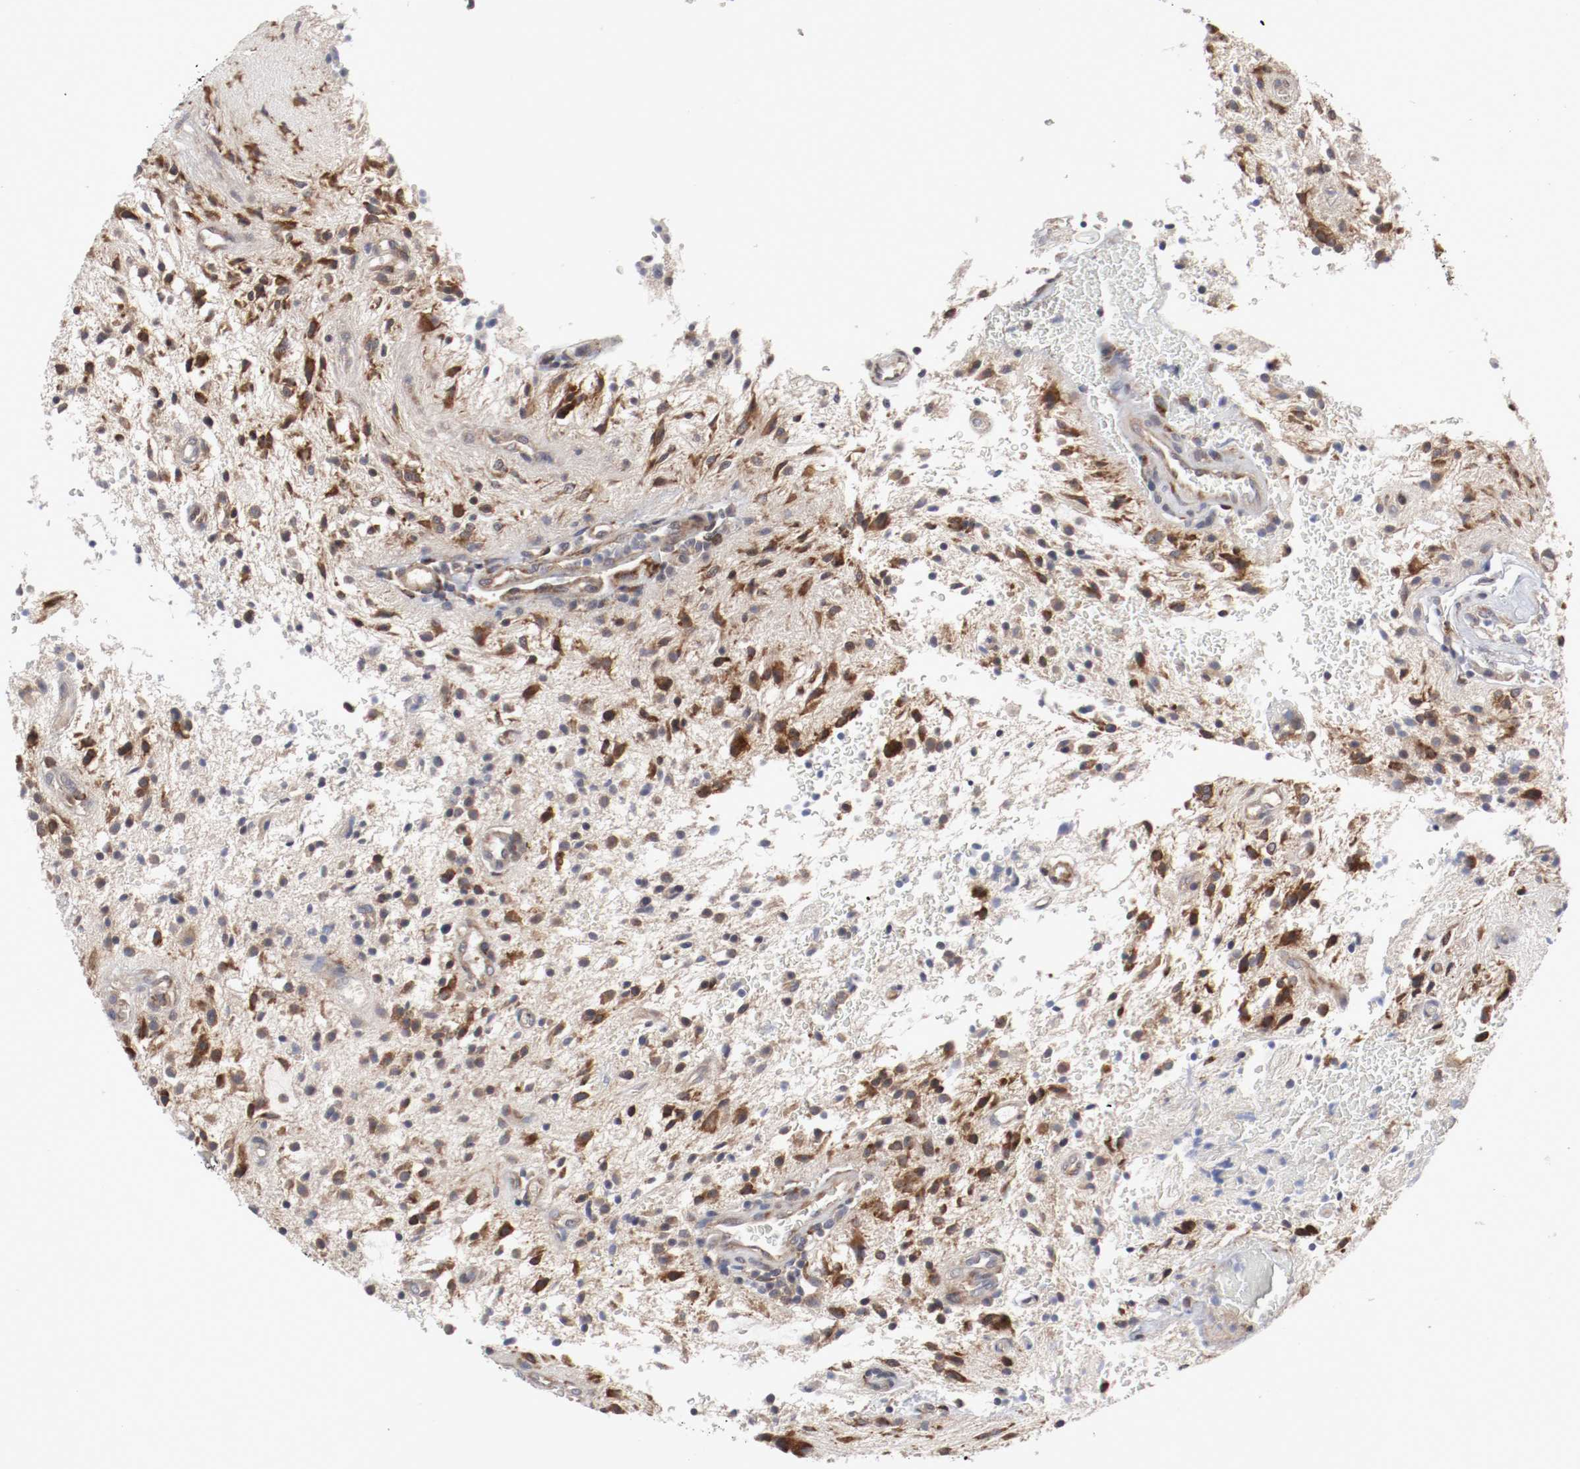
{"staining": {"intensity": "moderate", "quantity": ">75%", "location": "cytoplasmic/membranous"}, "tissue": "glioma", "cell_type": "Tumor cells", "image_type": "cancer", "snomed": [{"axis": "morphology", "description": "Glioma, malignant, NOS"}, {"axis": "topography", "description": "Cerebellum"}], "caption": "IHC staining of malignant glioma, which displays medium levels of moderate cytoplasmic/membranous positivity in about >75% of tumor cells indicating moderate cytoplasmic/membranous protein staining. The staining was performed using DAB (3,3'-diaminobenzidine) (brown) for protein detection and nuclei were counterstained in hematoxylin (blue).", "gene": "FKBP3", "patient": {"sex": "female", "age": 10}}